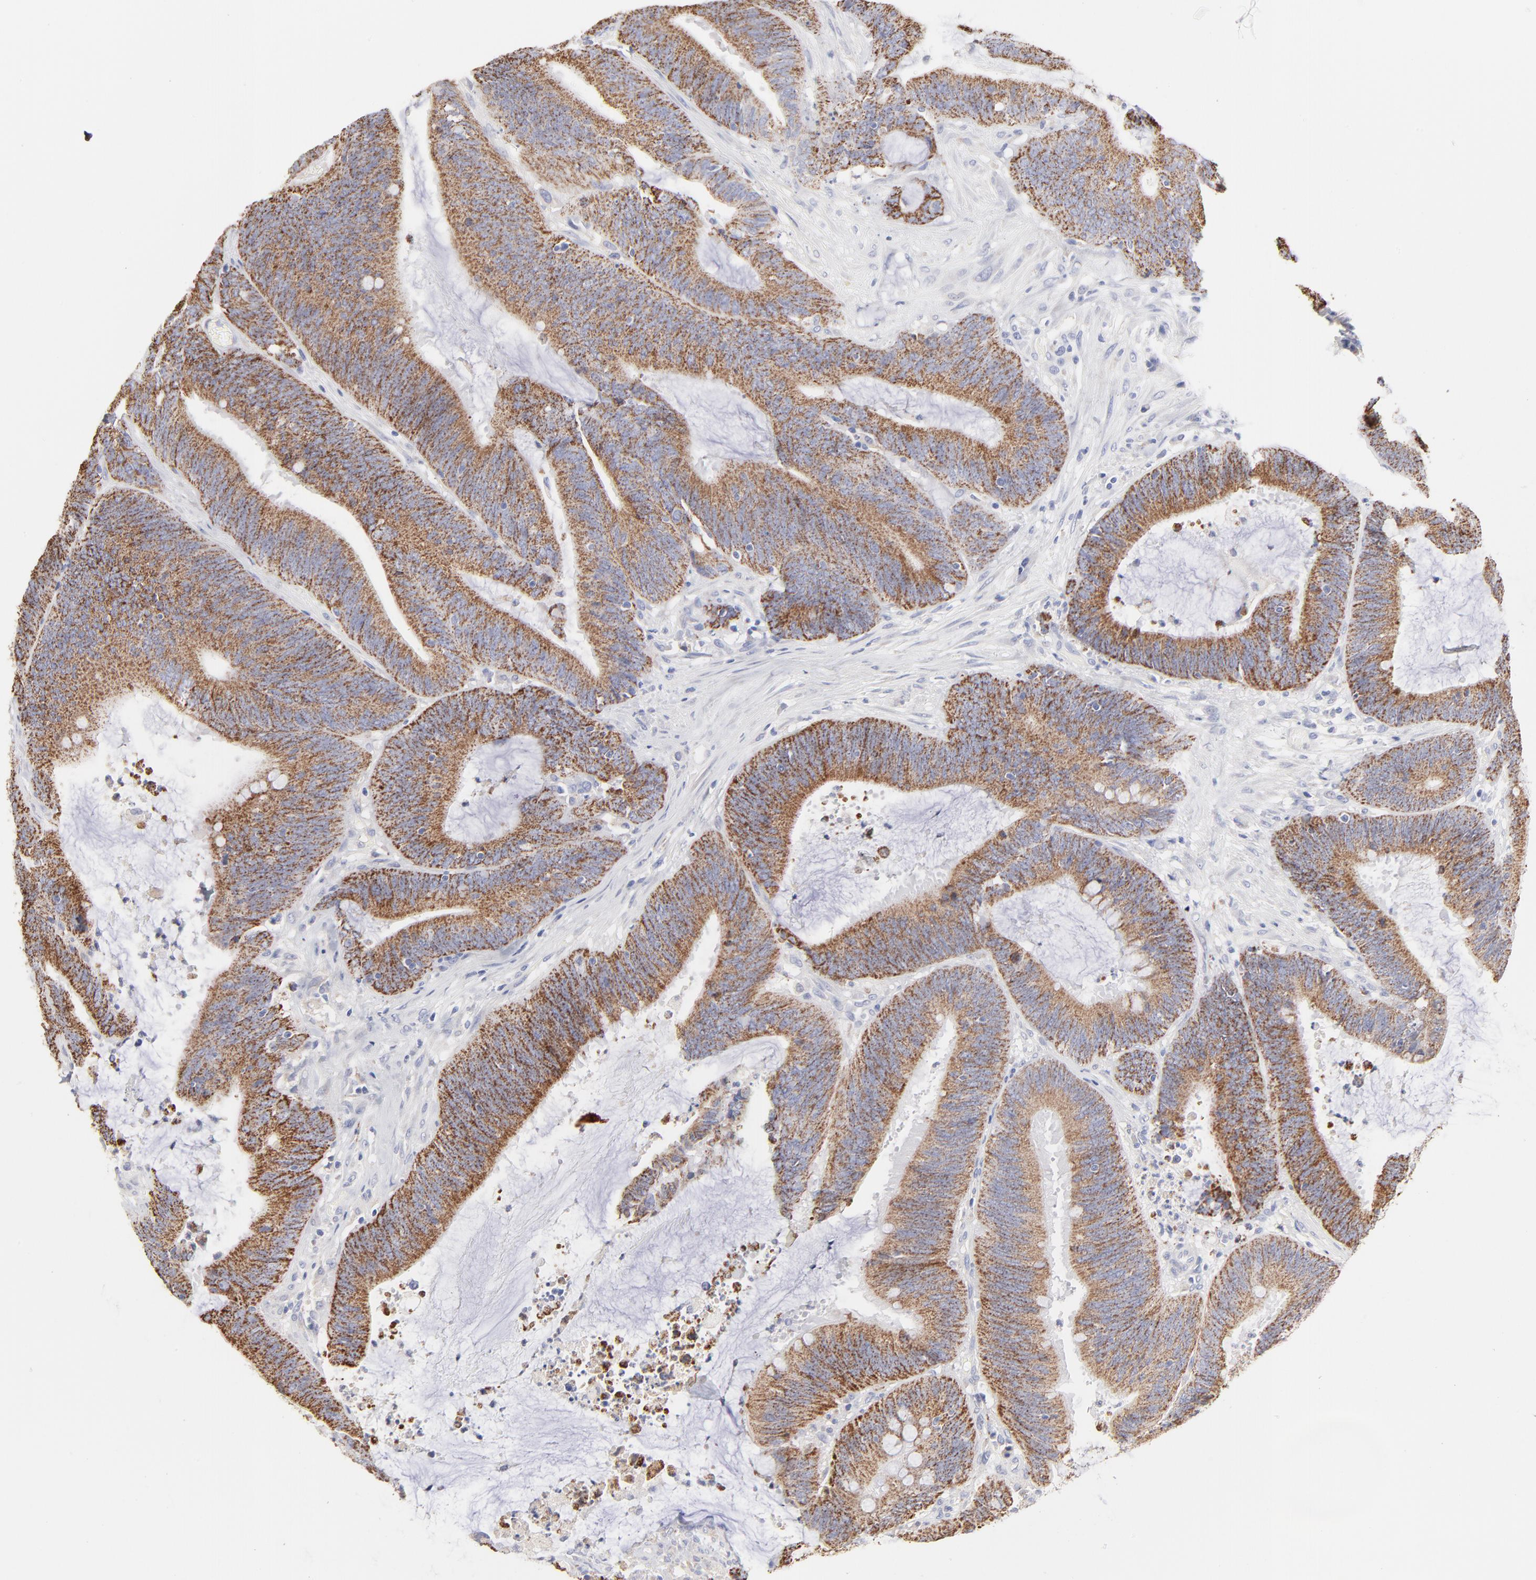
{"staining": {"intensity": "moderate", "quantity": ">75%", "location": "cytoplasmic/membranous"}, "tissue": "colorectal cancer", "cell_type": "Tumor cells", "image_type": "cancer", "snomed": [{"axis": "morphology", "description": "Adenocarcinoma, NOS"}, {"axis": "topography", "description": "Rectum"}], "caption": "This histopathology image shows immunohistochemistry (IHC) staining of human adenocarcinoma (colorectal), with medium moderate cytoplasmic/membranous staining in approximately >75% of tumor cells.", "gene": "TST", "patient": {"sex": "female", "age": 66}}